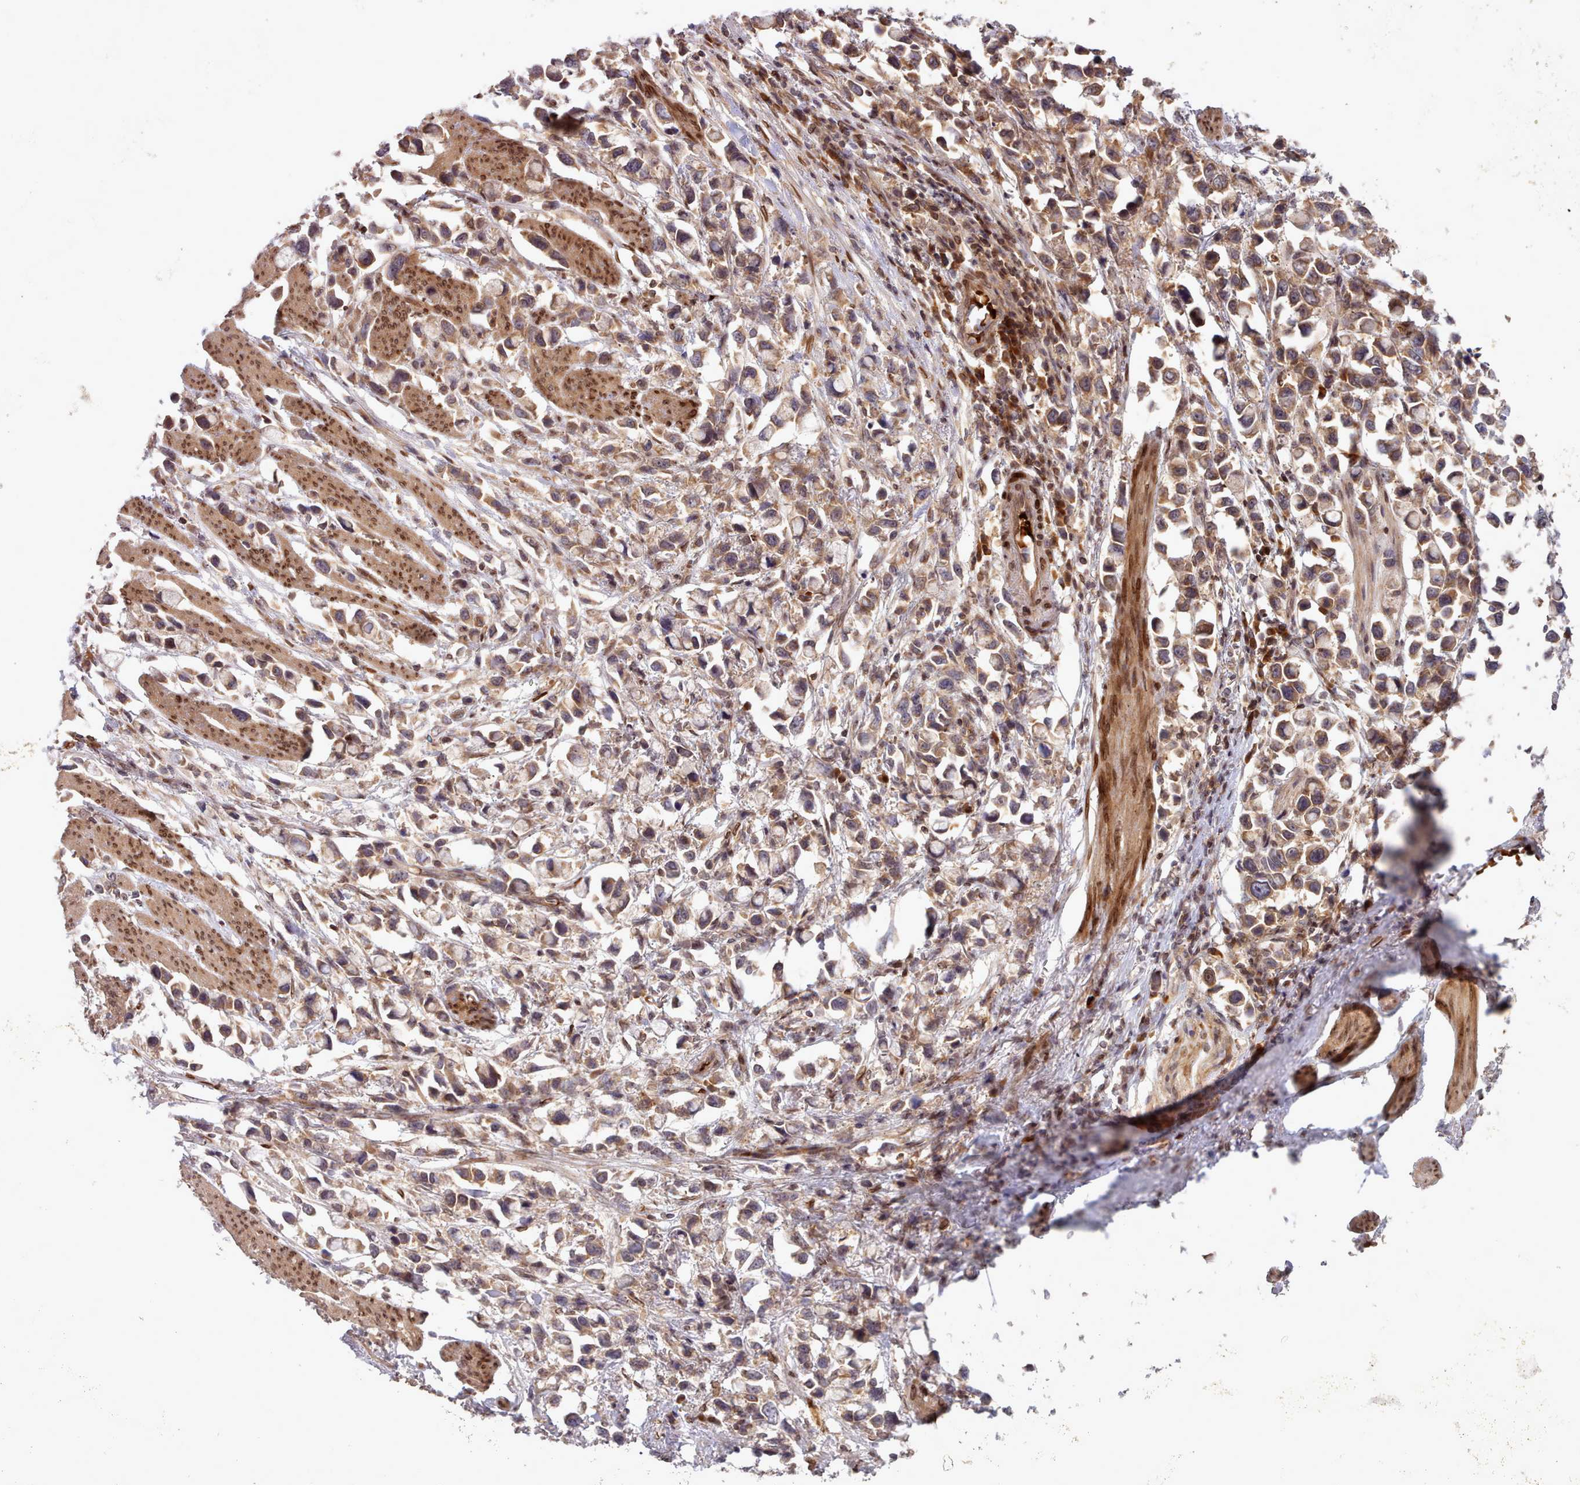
{"staining": {"intensity": "moderate", "quantity": ">75%", "location": "cytoplasmic/membranous"}, "tissue": "stomach cancer", "cell_type": "Tumor cells", "image_type": "cancer", "snomed": [{"axis": "morphology", "description": "Adenocarcinoma, NOS"}, {"axis": "topography", "description": "Stomach"}], "caption": "This histopathology image reveals immunohistochemistry staining of stomach adenocarcinoma, with medium moderate cytoplasmic/membranous expression in about >75% of tumor cells.", "gene": "UBE2G1", "patient": {"sex": "female", "age": 81}}